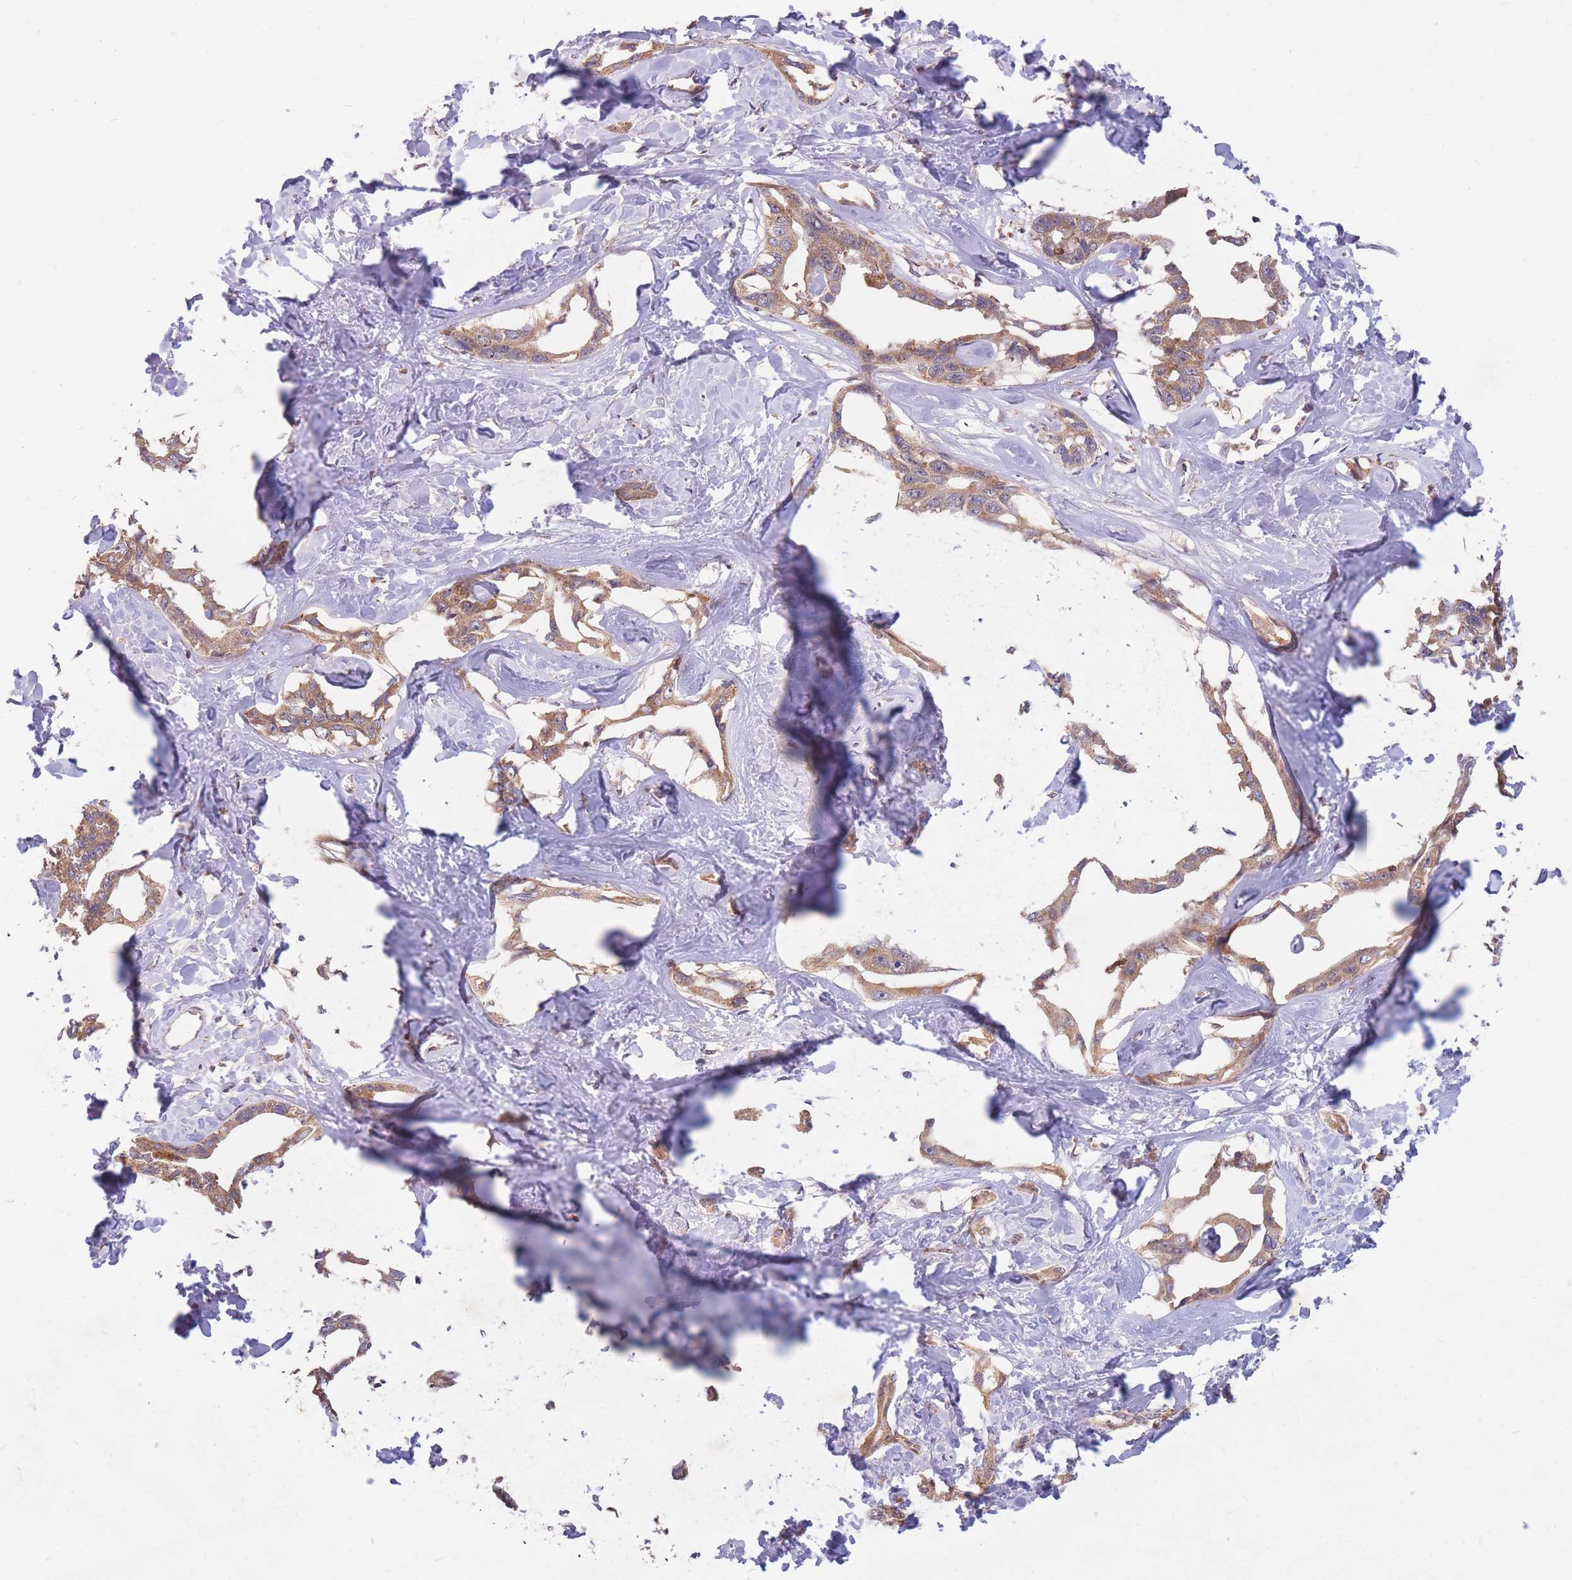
{"staining": {"intensity": "moderate", "quantity": ">75%", "location": "cytoplasmic/membranous"}, "tissue": "liver cancer", "cell_type": "Tumor cells", "image_type": "cancer", "snomed": [{"axis": "morphology", "description": "Cholangiocarcinoma"}, {"axis": "topography", "description": "Liver"}], "caption": "Immunohistochemical staining of liver cholangiocarcinoma displays medium levels of moderate cytoplasmic/membranous staining in approximately >75% of tumor cells.", "gene": "PTPMT1", "patient": {"sex": "male", "age": 59}}